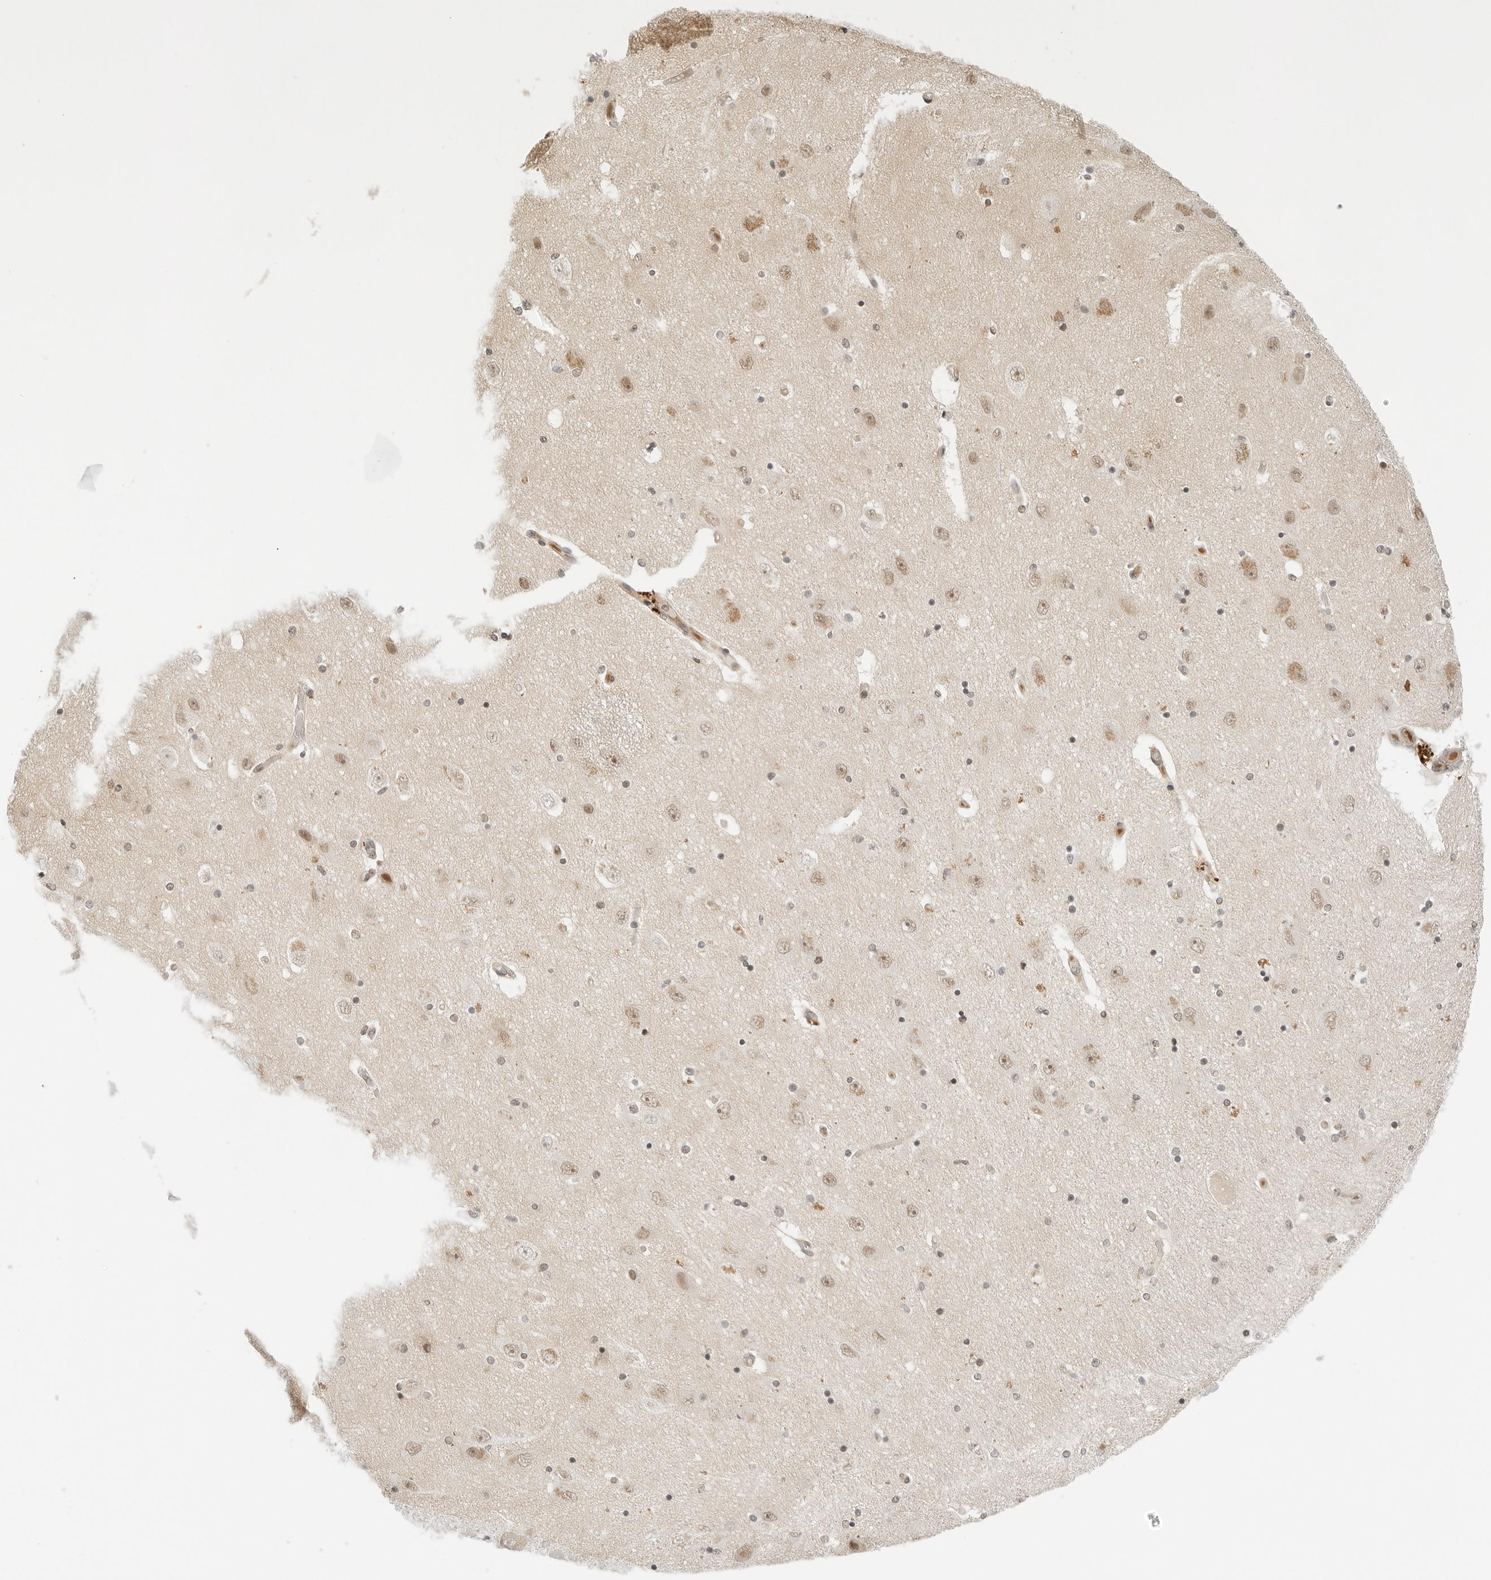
{"staining": {"intensity": "moderate", "quantity": "25%-75%", "location": "cytoplasmic/membranous,nuclear"}, "tissue": "hippocampus", "cell_type": "Glial cells", "image_type": "normal", "snomed": [{"axis": "morphology", "description": "Normal tissue, NOS"}, {"axis": "topography", "description": "Hippocampus"}], "caption": "Moderate cytoplasmic/membranous,nuclear positivity for a protein is appreciated in approximately 25%-75% of glial cells of benign hippocampus using IHC.", "gene": "NEO1", "patient": {"sex": "female", "age": 54}}